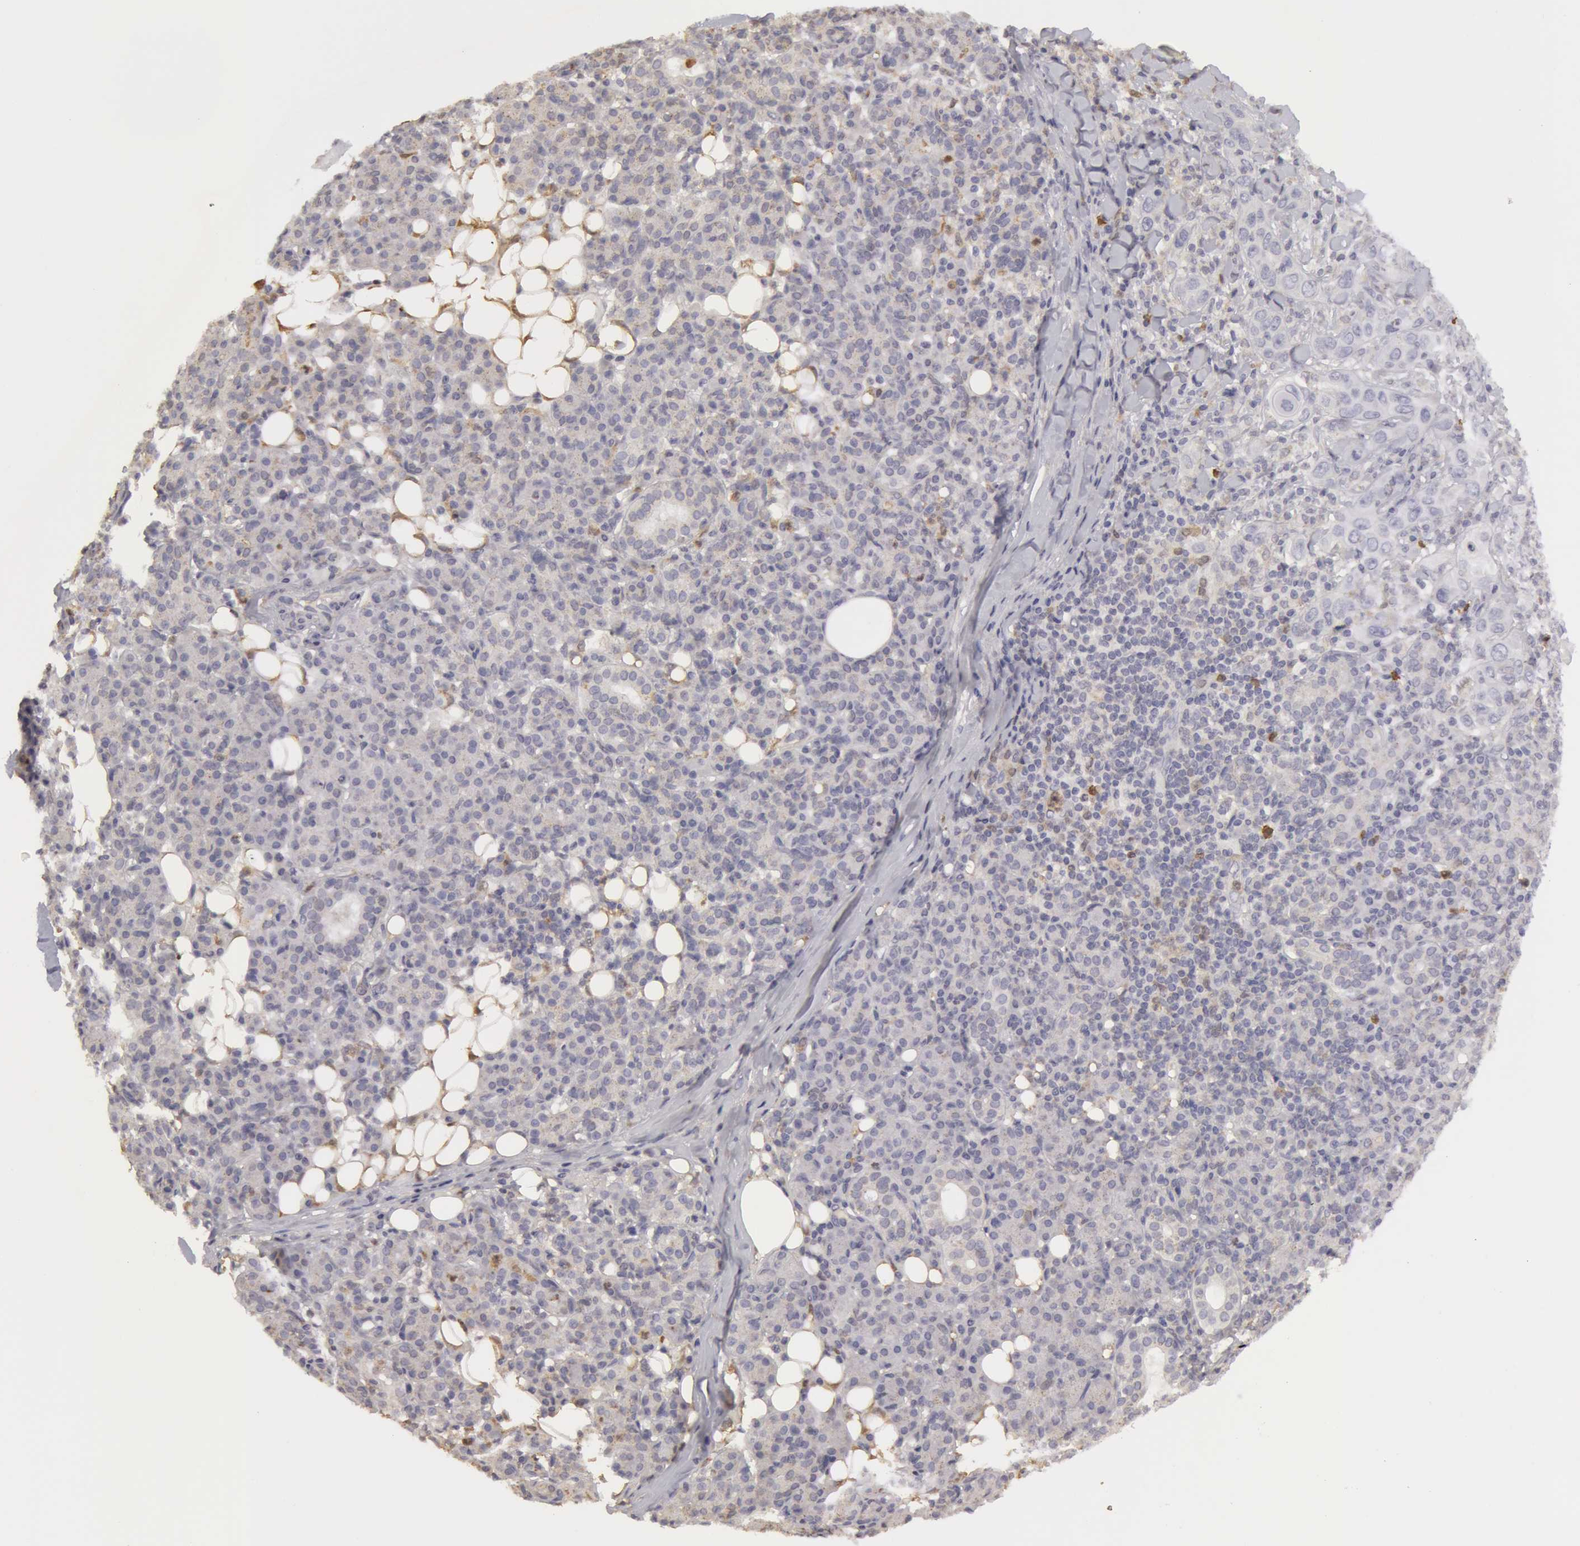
{"staining": {"intensity": "negative", "quantity": "none", "location": "none"}, "tissue": "skin cancer", "cell_type": "Tumor cells", "image_type": "cancer", "snomed": [{"axis": "morphology", "description": "Squamous cell carcinoma, NOS"}, {"axis": "topography", "description": "Skin"}], "caption": "Immunohistochemical staining of skin squamous cell carcinoma reveals no significant staining in tumor cells.", "gene": "CAT", "patient": {"sex": "male", "age": 84}}